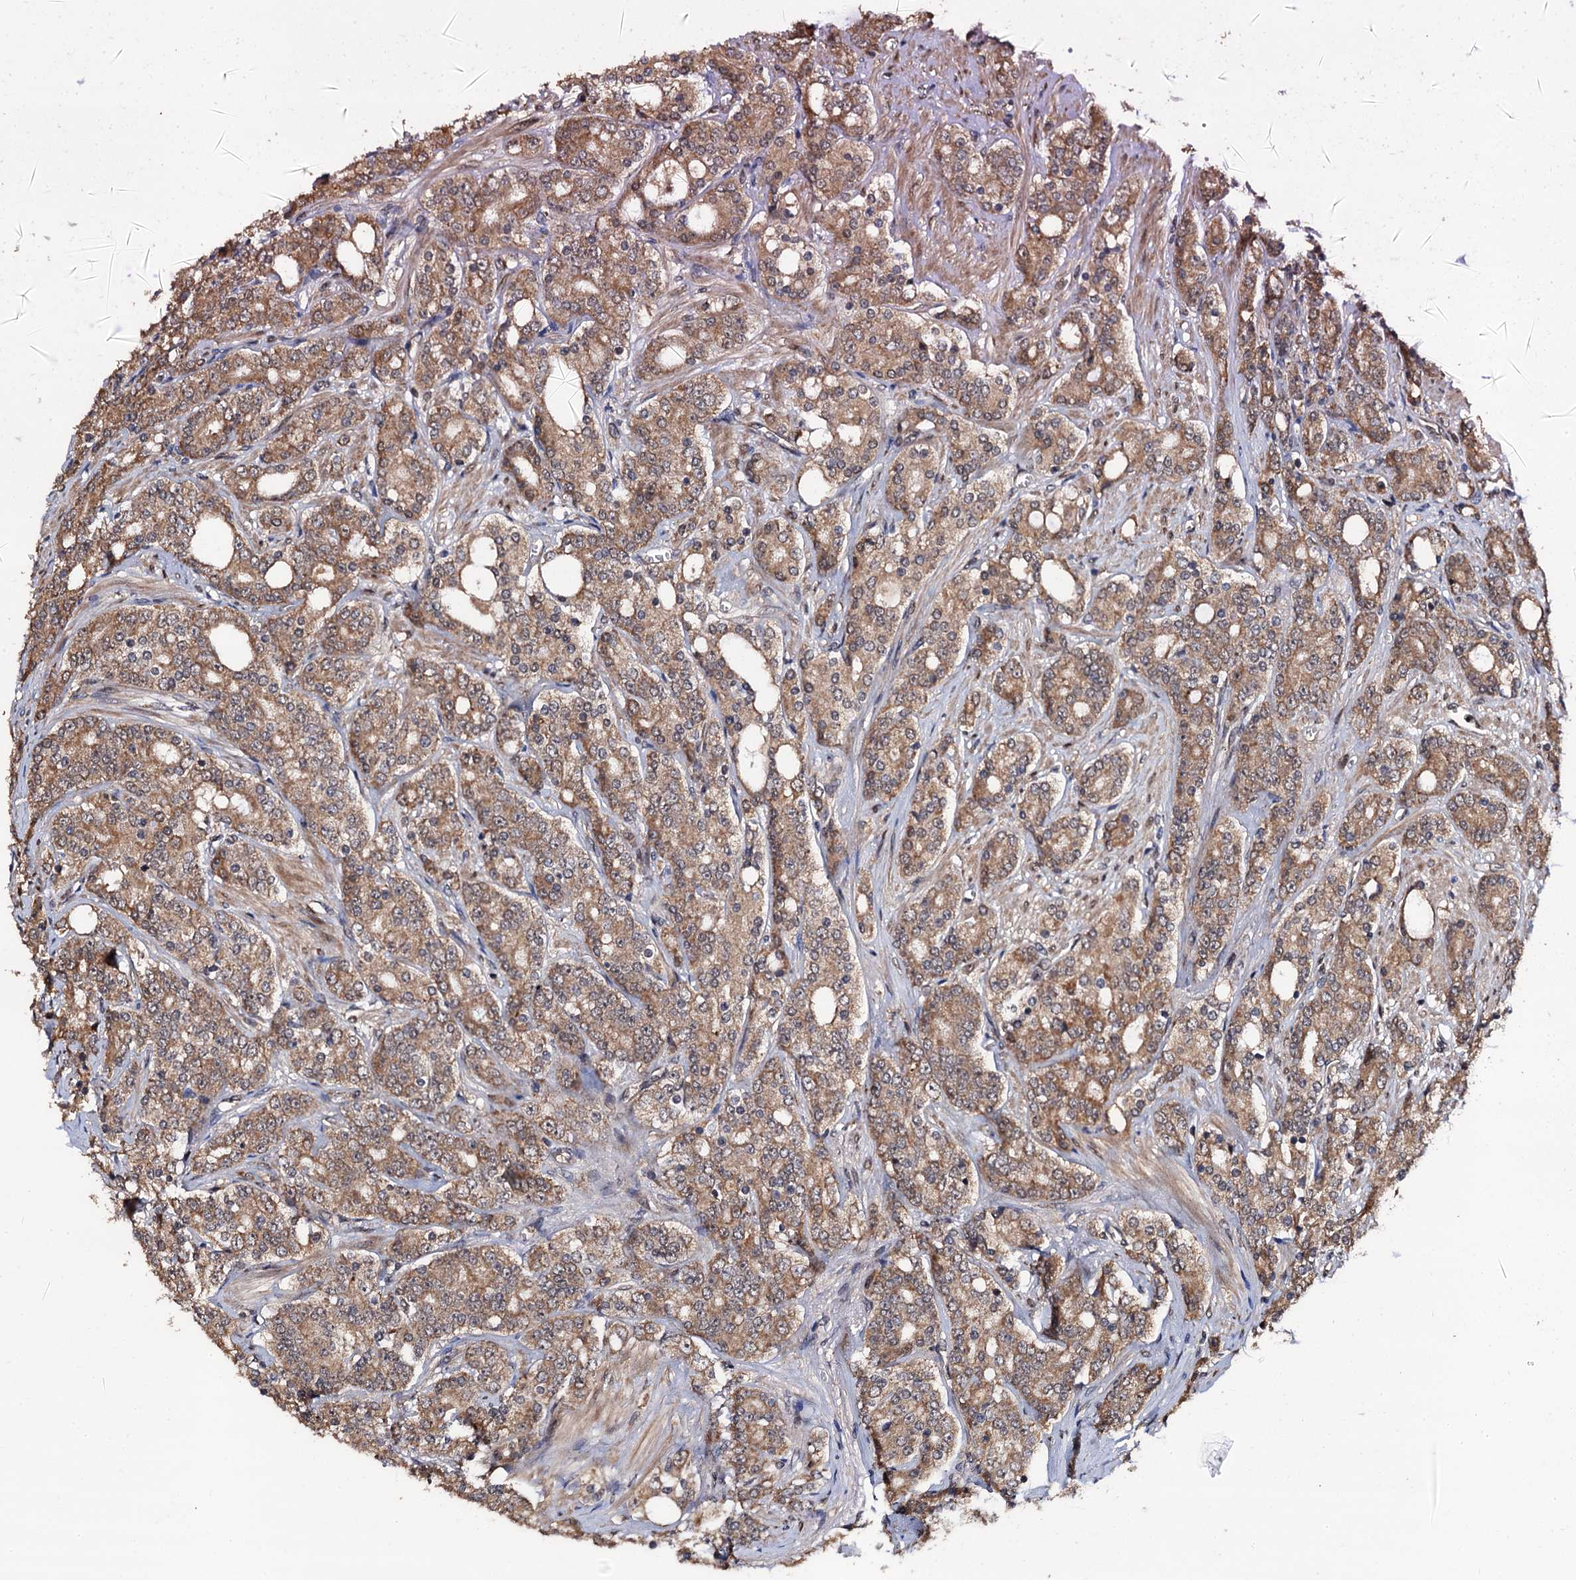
{"staining": {"intensity": "moderate", "quantity": ">75%", "location": "cytoplasmic/membranous"}, "tissue": "prostate cancer", "cell_type": "Tumor cells", "image_type": "cancer", "snomed": [{"axis": "morphology", "description": "Adenocarcinoma, High grade"}, {"axis": "topography", "description": "Prostate"}], "caption": "Brown immunohistochemical staining in human high-grade adenocarcinoma (prostate) demonstrates moderate cytoplasmic/membranous expression in approximately >75% of tumor cells. (Brightfield microscopy of DAB IHC at high magnification).", "gene": "MIER2", "patient": {"sex": "male", "age": 62}}